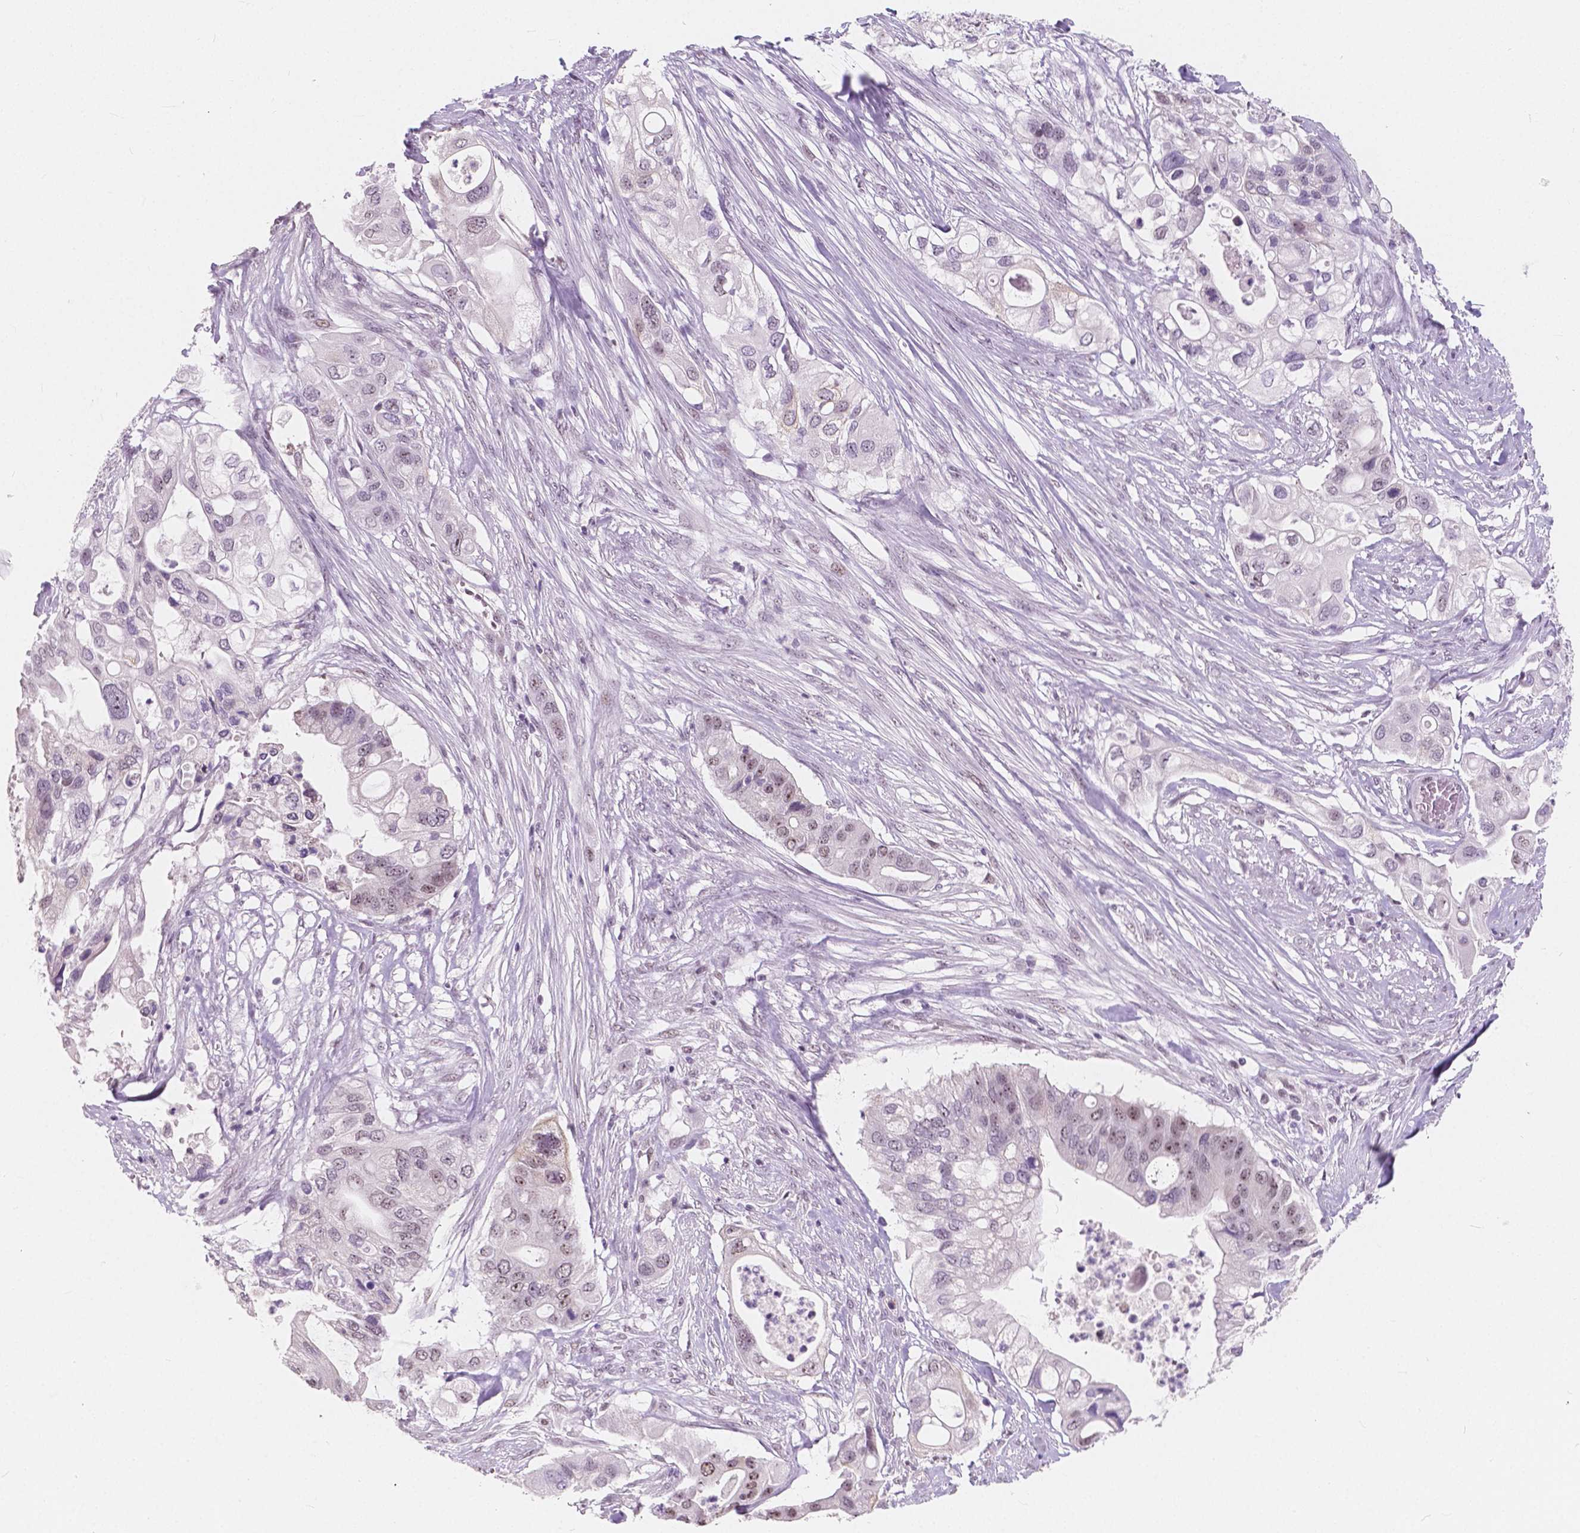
{"staining": {"intensity": "weak", "quantity": "25%-75%", "location": "nuclear"}, "tissue": "pancreatic cancer", "cell_type": "Tumor cells", "image_type": "cancer", "snomed": [{"axis": "morphology", "description": "Adenocarcinoma, NOS"}, {"axis": "topography", "description": "Pancreas"}], "caption": "An image of pancreatic adenocarcinoma stained for a protein displays weak nuclear brown staining in tumor cells.", "gene": "NOLC1", "patient": {"sex": "female", "age": 72}}